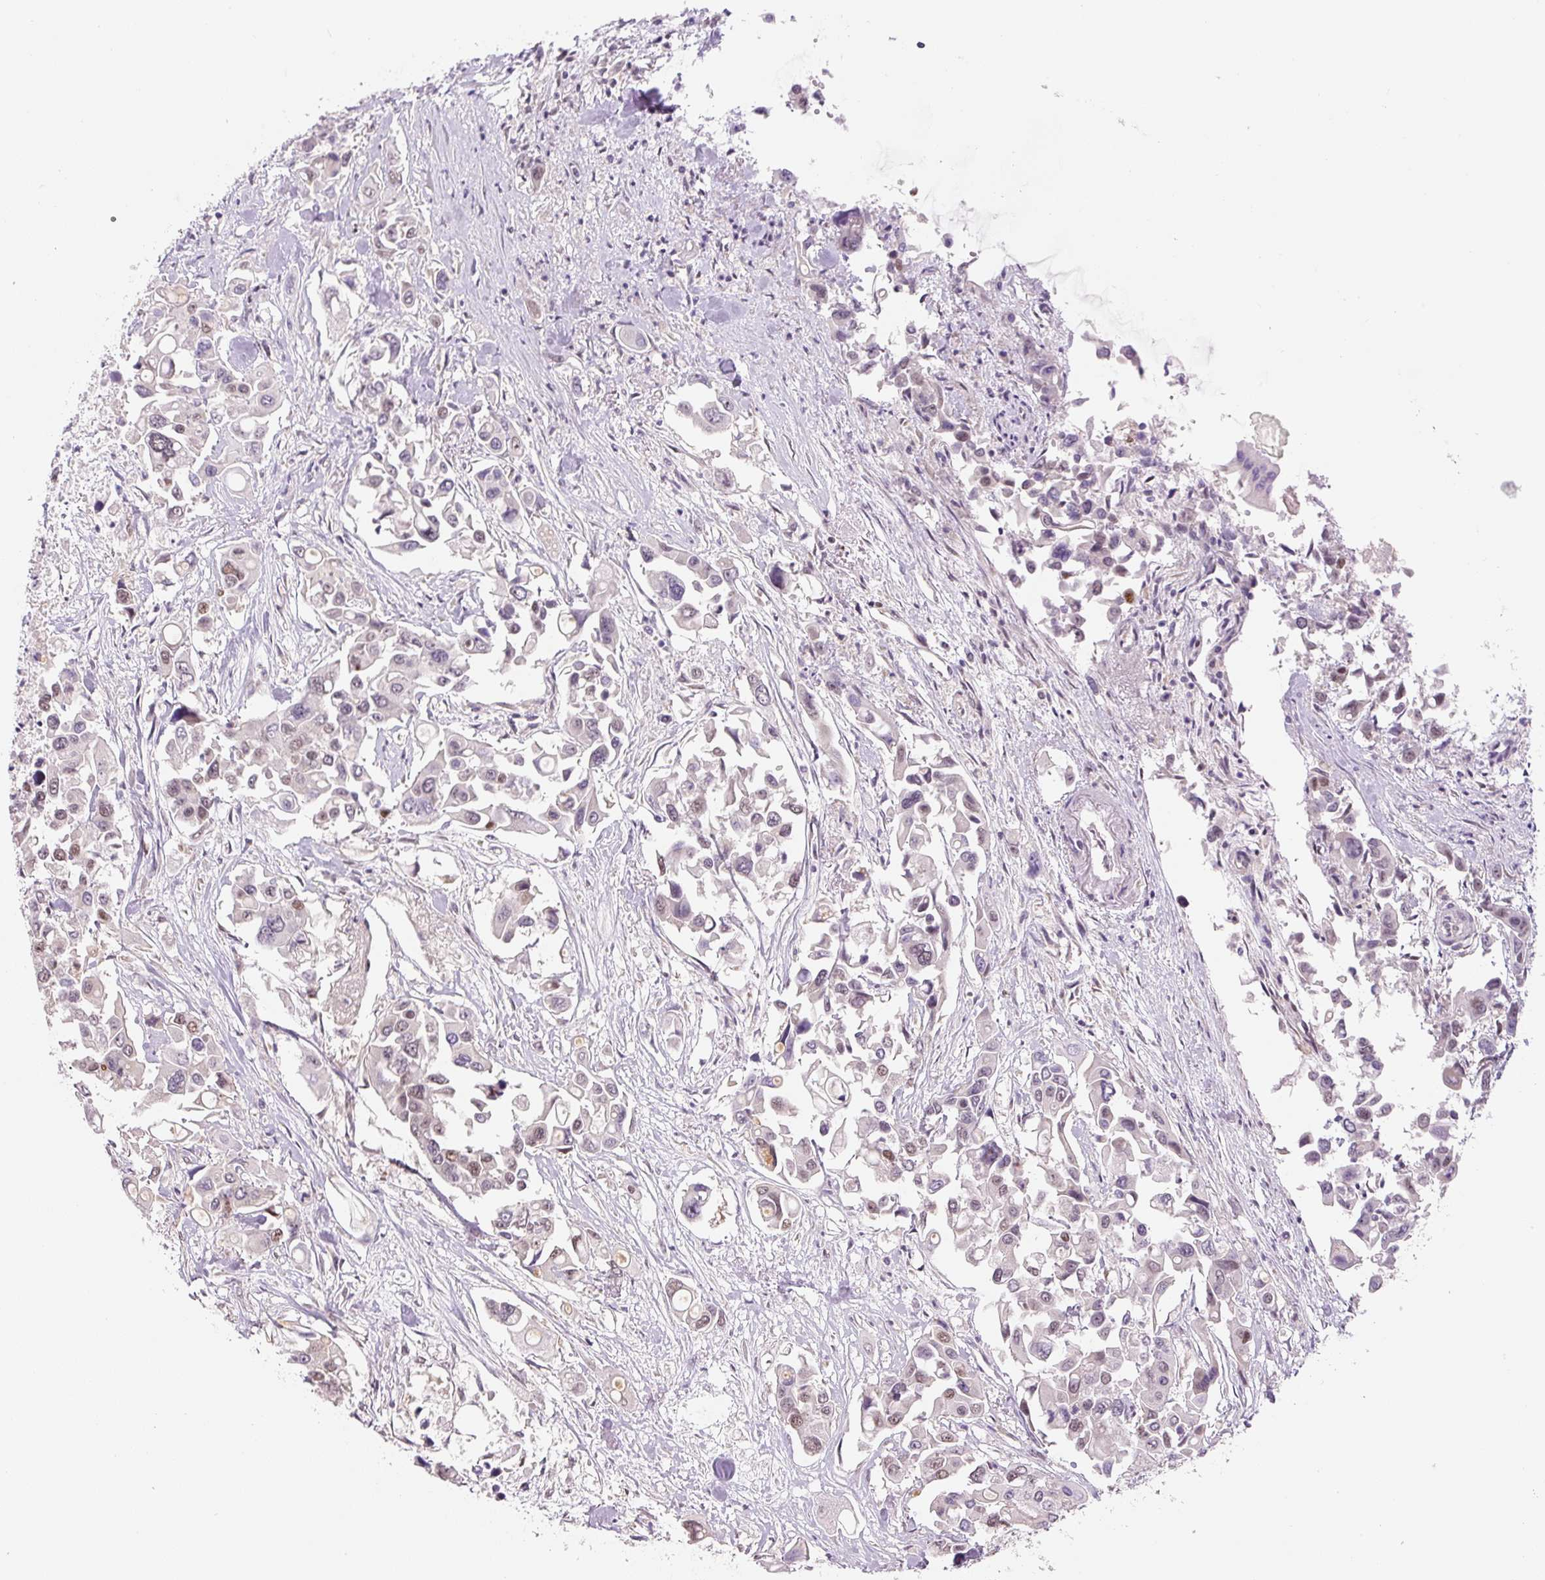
{"staining": {"intensity": "weak", "quantity": "25%-75%", "location": "nuclear"}, "tissue": "colorectal cancer", "cell_type": "Tumor cells", "image_type": "cancer", "snomed": [{"axis": "morphology", "description": "Adenocarcinoma, NOS"}, {"axis": "topography", "description": "Colon"}], "caption": "The photomicrograph displays a brown stain indicating the presence of a protein in the nuclear of tumor cells in colorectal adenocarcinoma.", "gene": "TCFL5", "patient": {"sex": "male", "age": 77}}